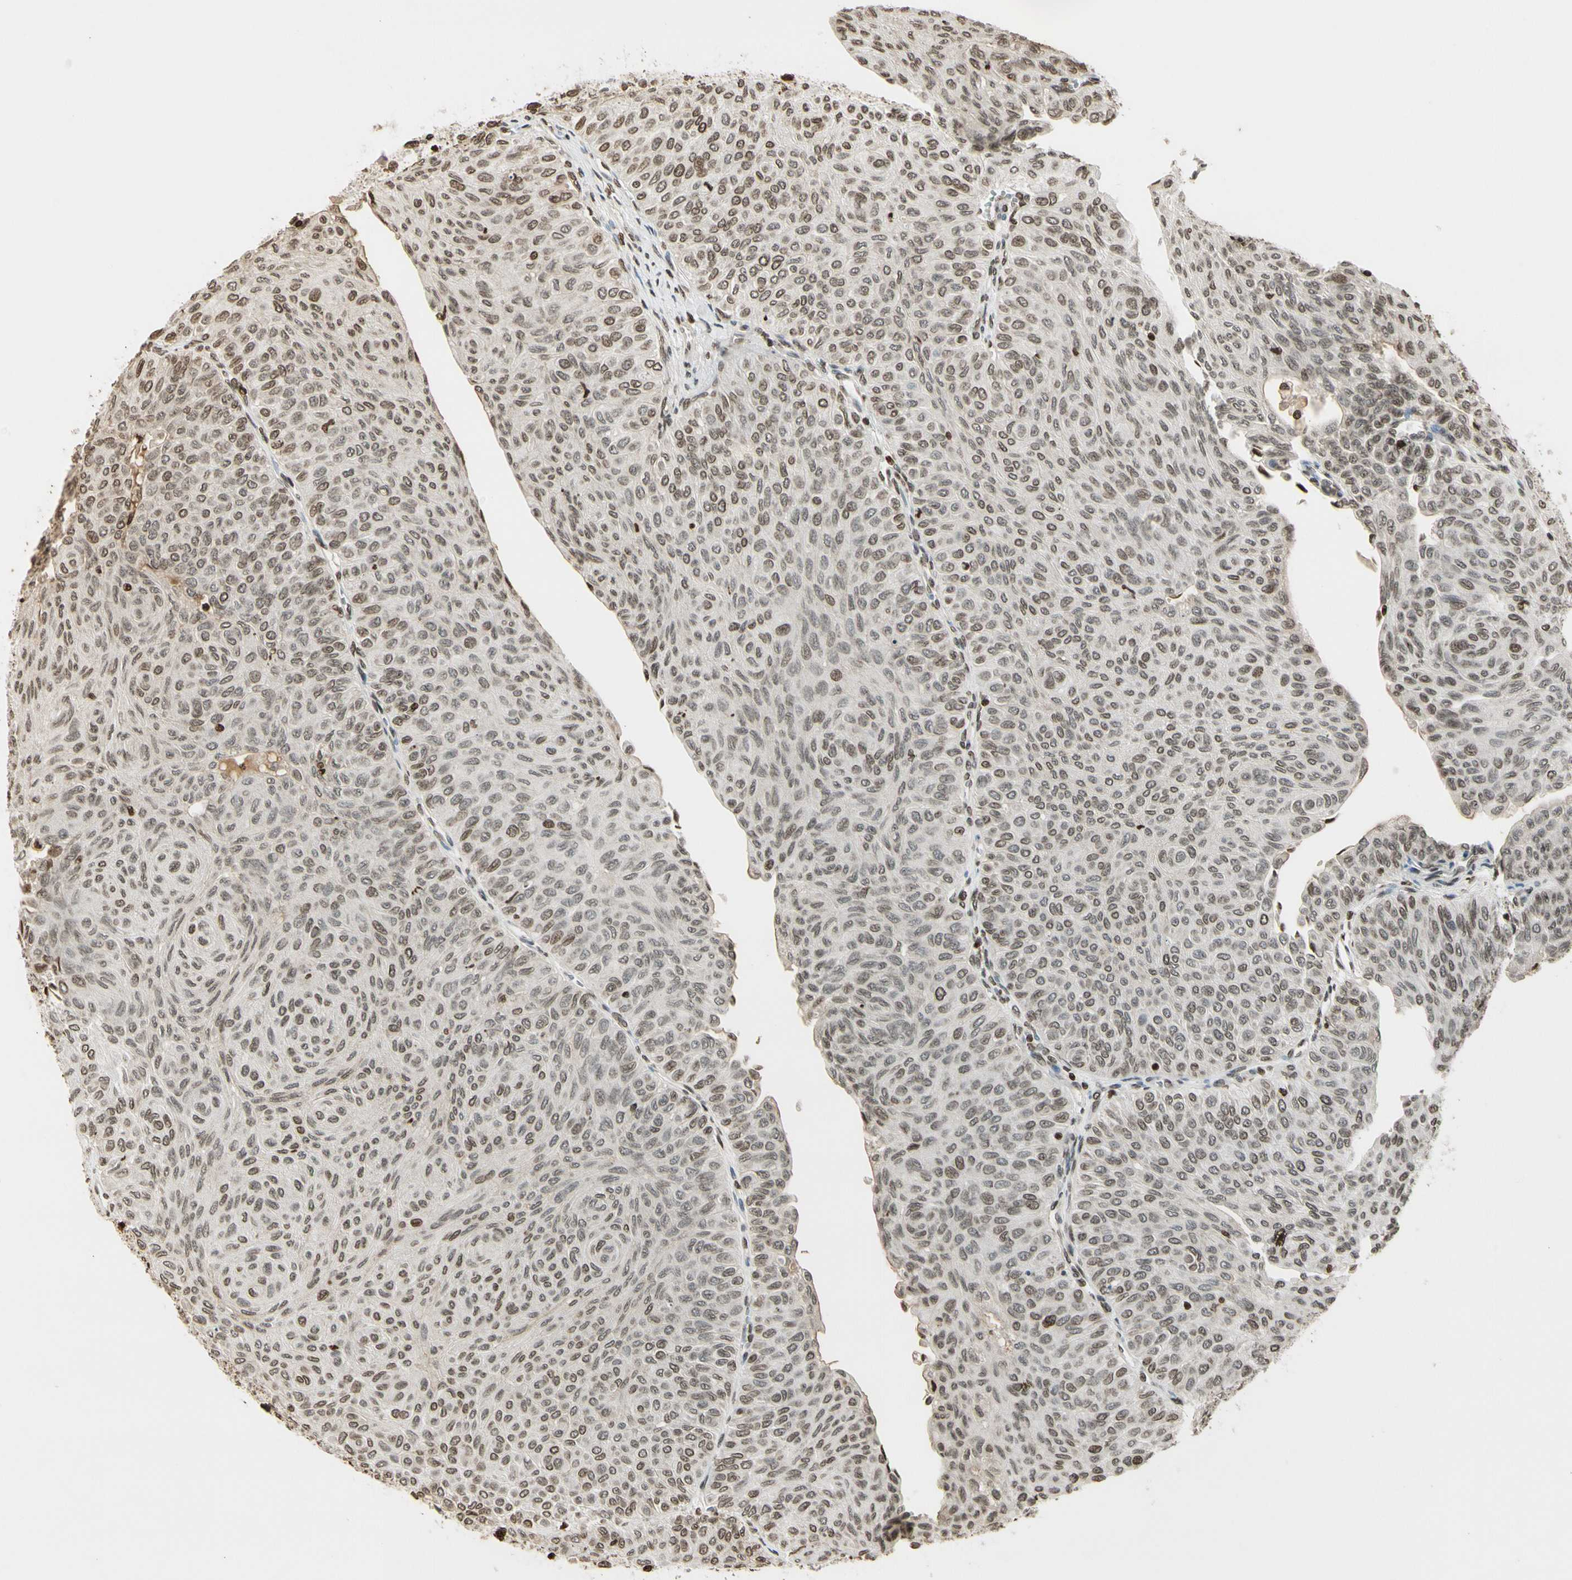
{"staining": {"intensity": "moderate", "quantity": "25%-75%", "location": "nuclear"}, "tissue": "urothelial cancer", "cell_type": "Tumor cells", "image_type": "cancer", "snomed": [{"axis": "morphology", "description": "Urothelial carcinoma, Low grade"}, {"axis": "topography", "description": "Urinary bladder"}], "caption": "Urothelial cancer stained with a protein marker exhibits moderate staining in tumor cells.", "gene": "RORA", "patient": {"sex": "male", "age": 78}}